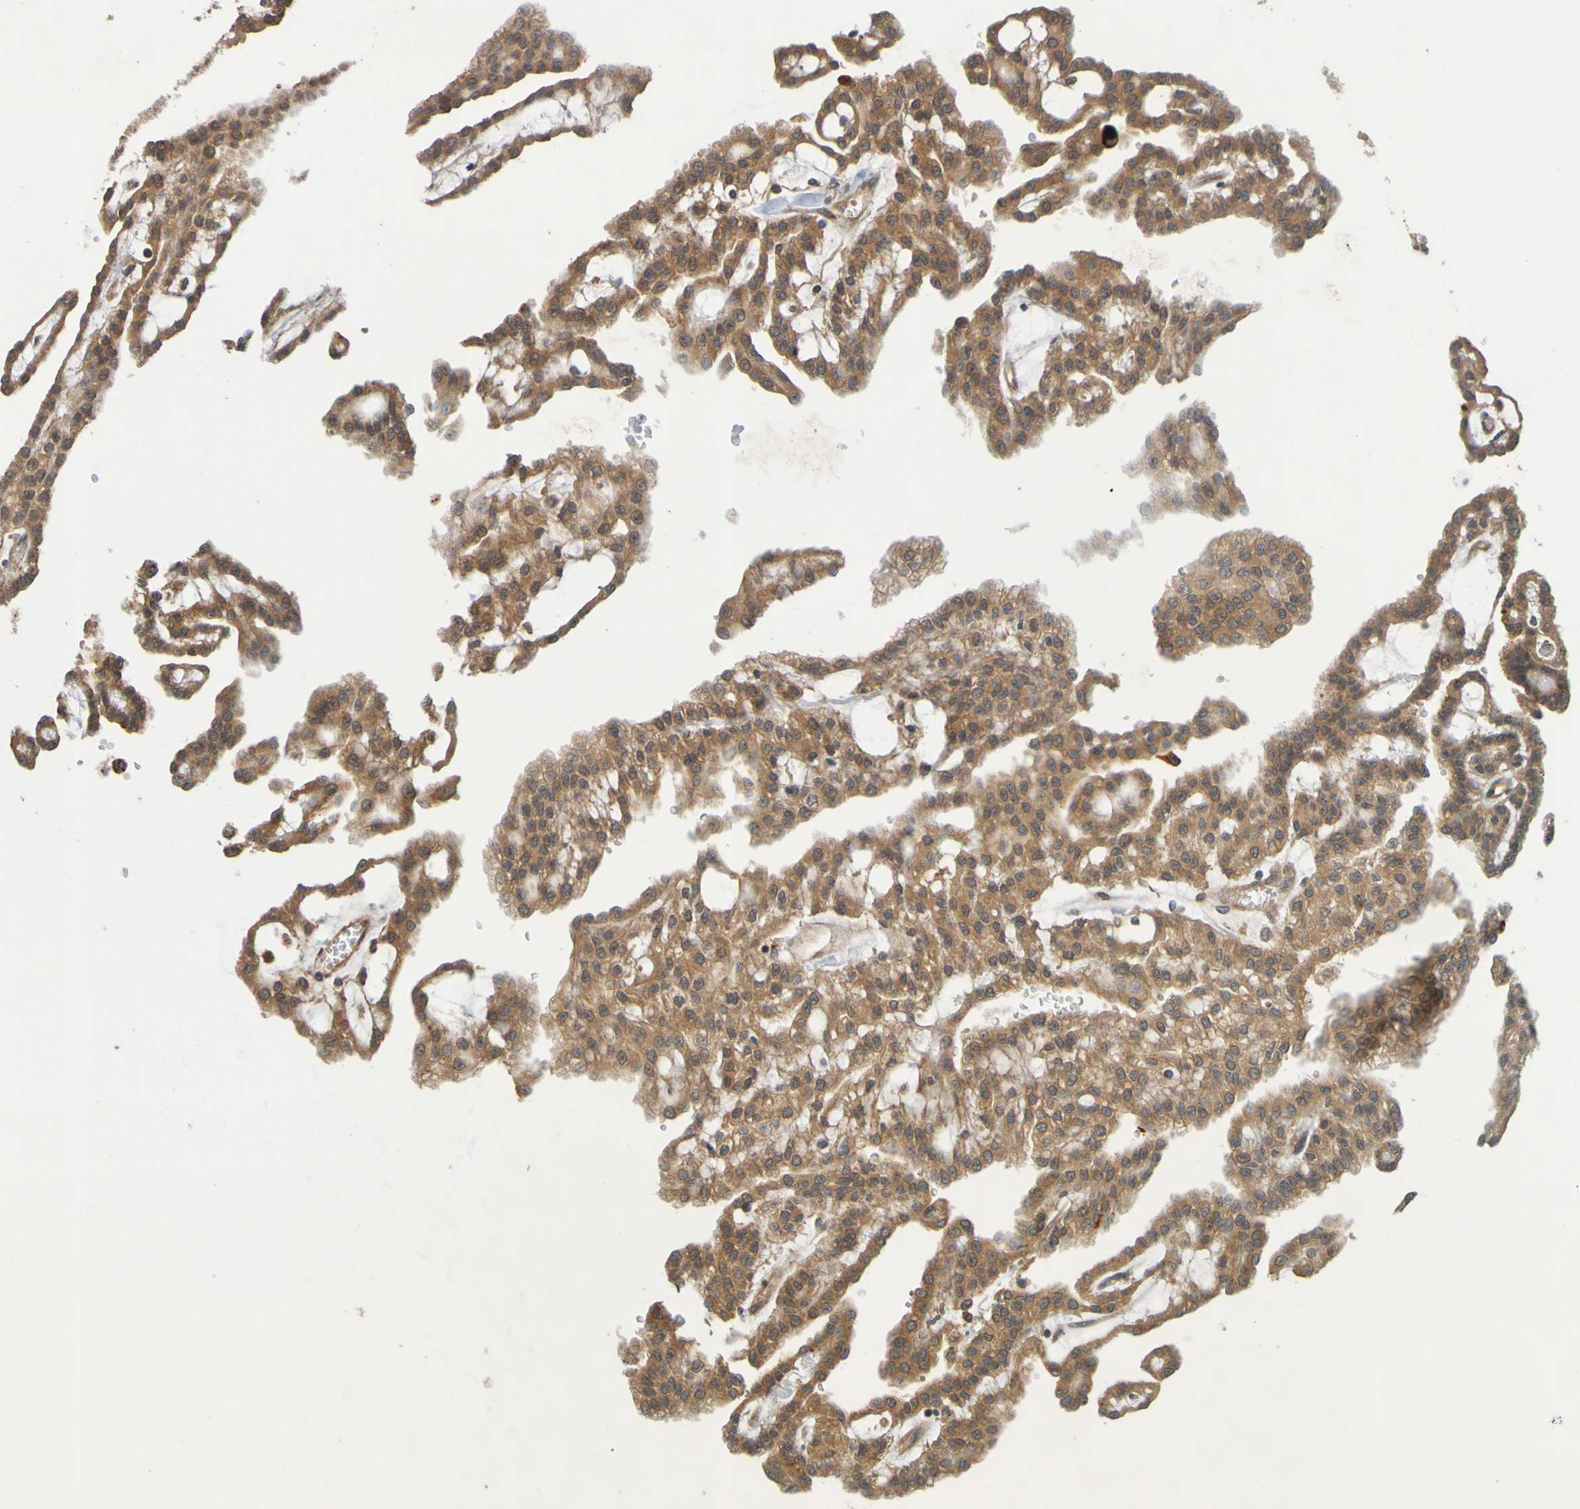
{"staining": {"intensity": "moderate", "quantity": ">75%", "location": "cytoplasmic/membranous"}, "tissue": "renal cancer", "cell_type": "Tumor cells", "image_type": "cancer", "snomed": [{"axis": "morphology", "description": "Adenocarcinoma, NOS"}, {"axis": "topography", "description": "Kidney"}], "caption": "Renal cancer stained for a protein exhibits moderate cytoplasmic/membranous positivity in tumor cells.", "gene": "OCRL", "patient": {"sex": "male", "age": 63}}